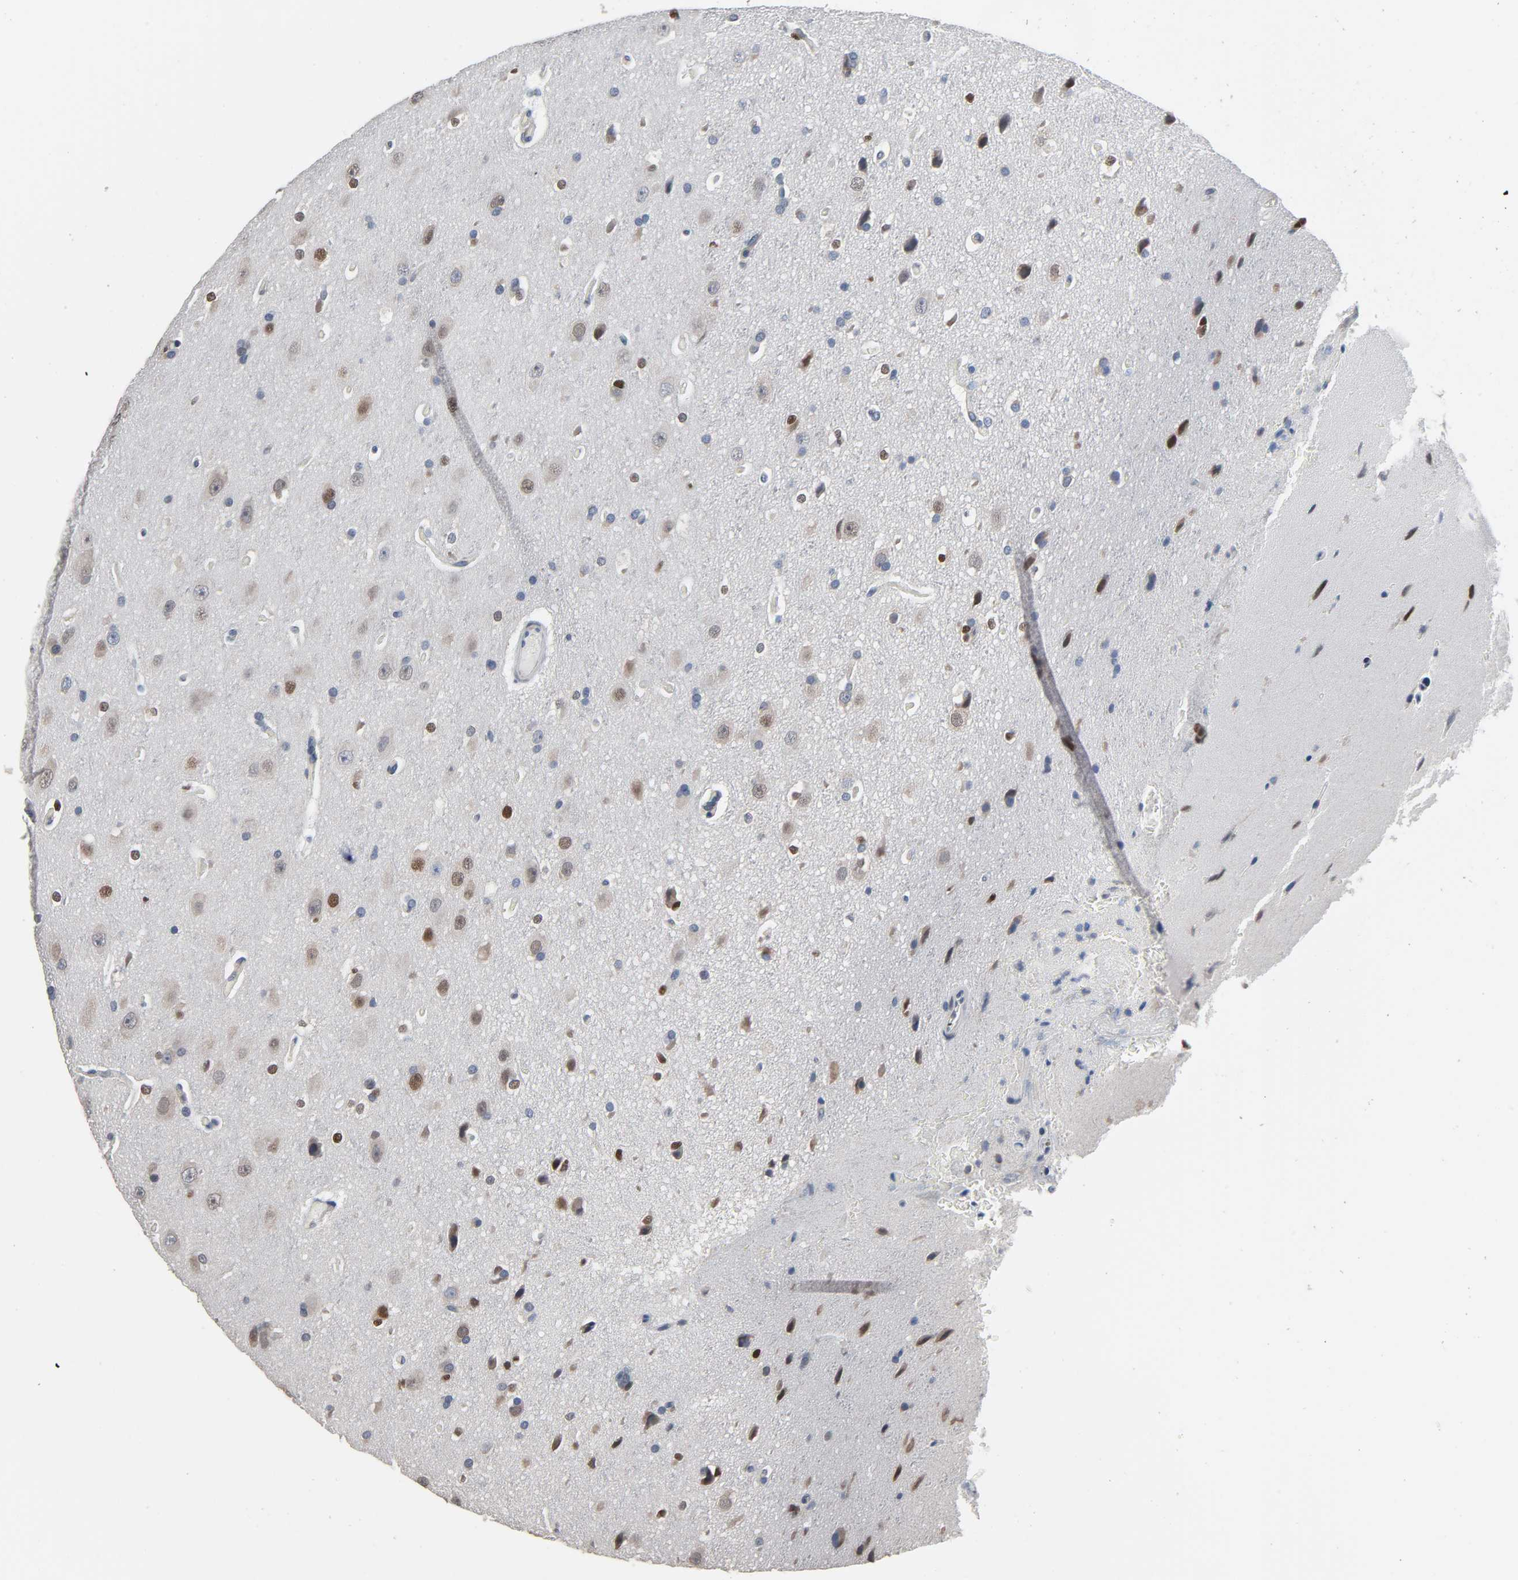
{"staining": {"intensity": "strong", "quantity": "<25%", "location": "nuclear"}, "tissue": "glioma", "cell_type": "Tumor cells", "image_type": "cancer", "snomed": [{"axis": "morphology", "description": "Glioma, malignant, Low grade"}, {"axis": "topography", "description": "Cerebral cortex"}], "caption": "Immunohistochemistry histopathology image of malignant glioma (low-grade) stained for a protein (brown), which shows medium levels of strong nuclear expression in approximately <25% of tumor cells.", "gene": "SOX6", "patient": {"sex": "female", "age": 47}}